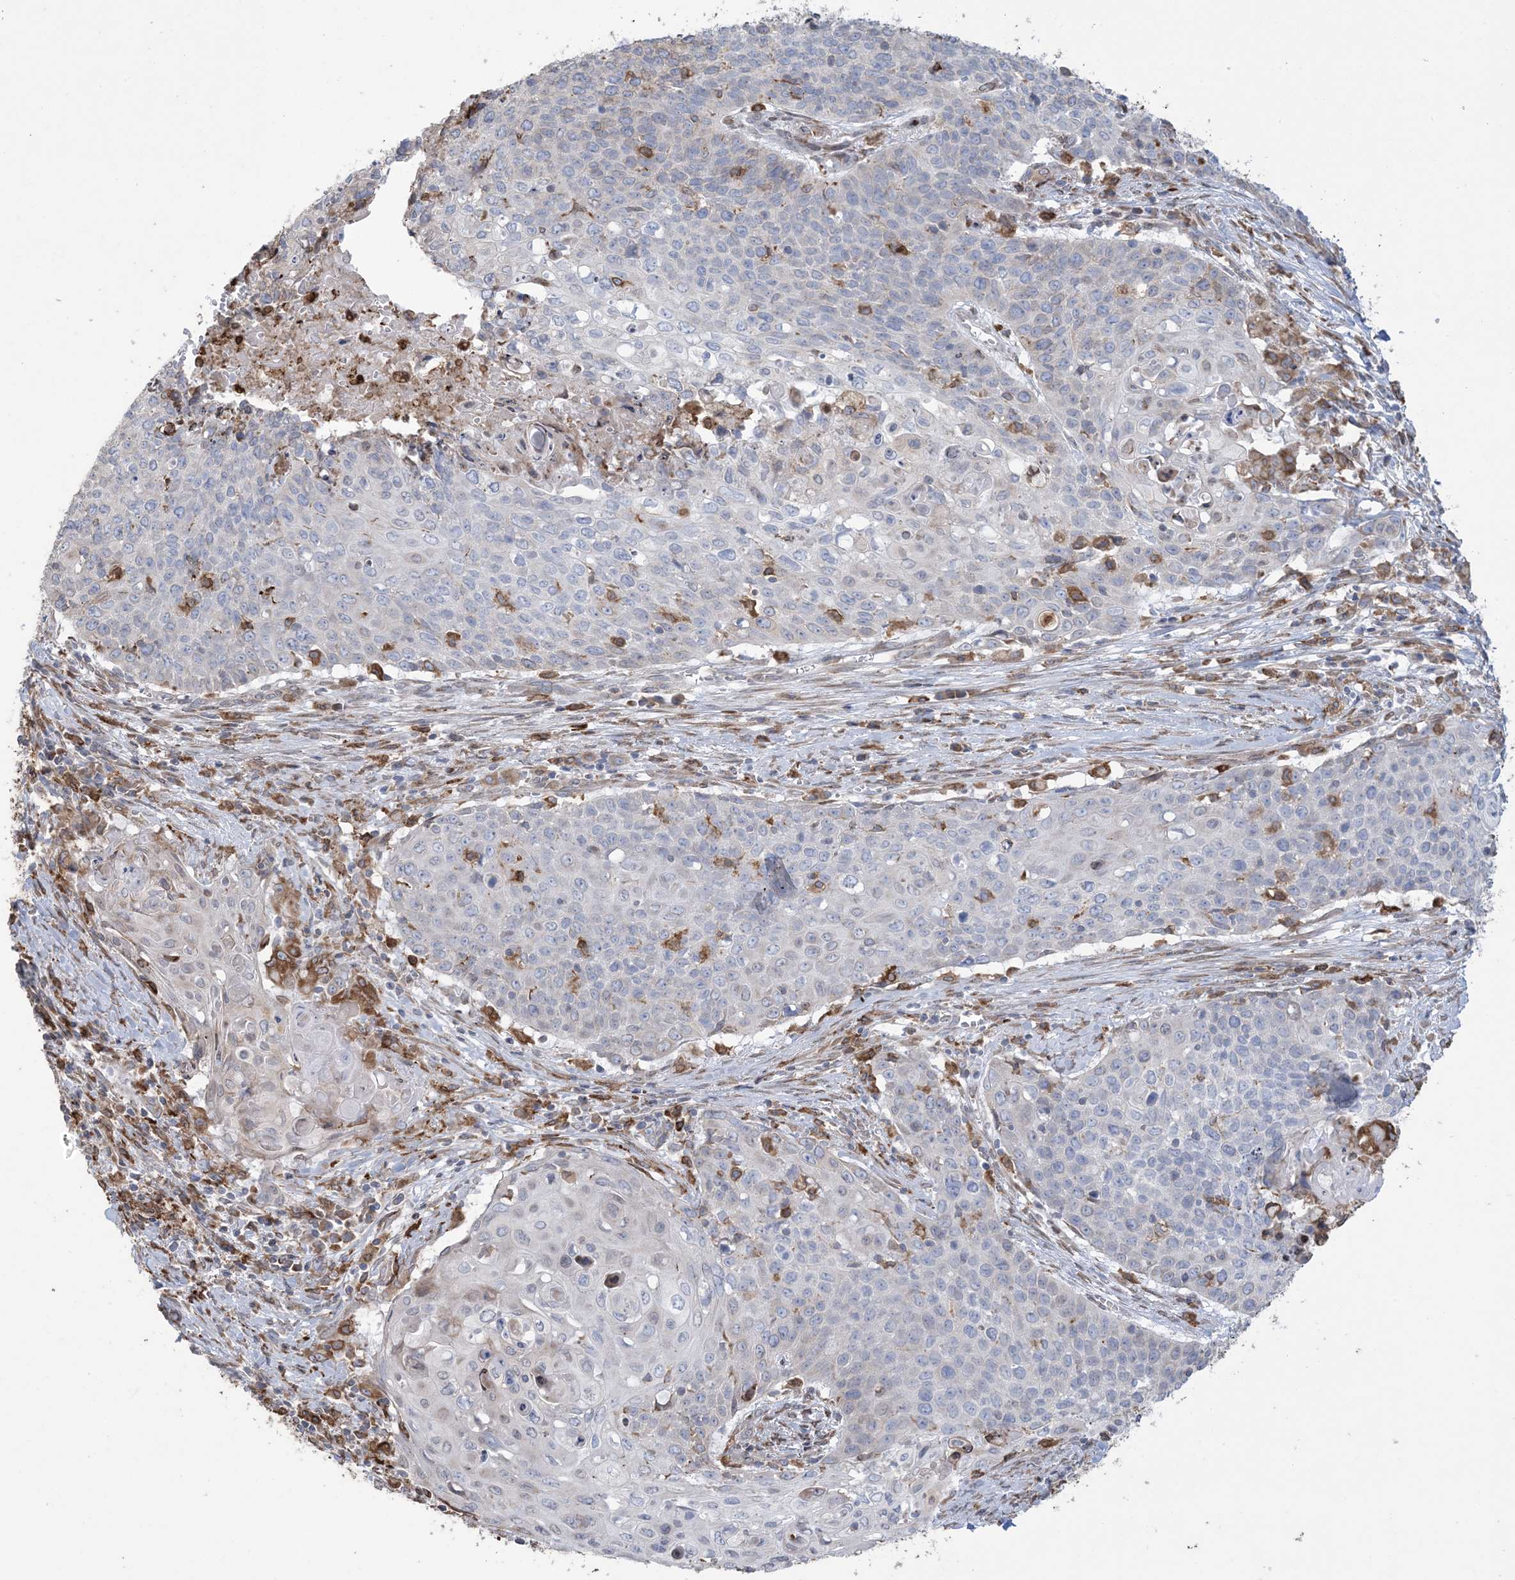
{"staining": {"intensity": "negative", "quantity": "none", "location": "none"}, "tissue": "cervical cancer", "cell_type": "Tumor cells", "image_type": "cancer", "snomed": [{"axis": "morphology", "description": "Squamous cell carcinoma, NOS"}, {"axis": "topography", "description": "Cervix"}], "caption": "IHC micrograph of cervical cancer stained for a protein (brown), which exhibits no staining in tumor cells. Nuclei are stained in blue.", "gene": "SHANK1", "patient": {"sex": "female", "age": 39}}